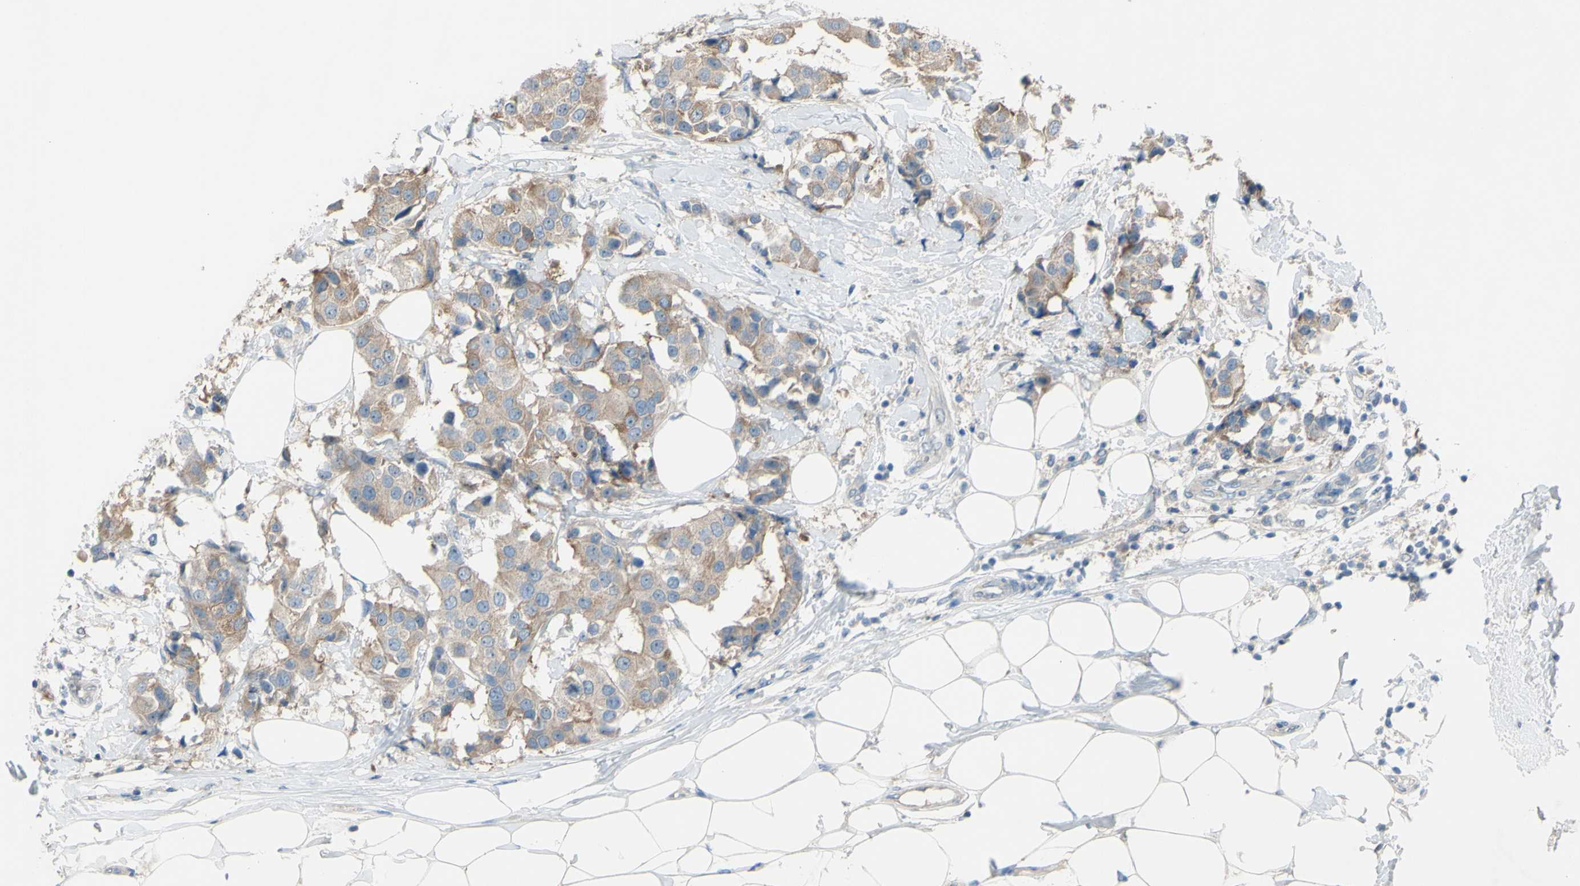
{"staining": {"intensity": "moderate", "quantity": ">75%", "location": "cytoplasmic/membranous"}, "tissue": "breast cancer", "cell_type": "Tumor cells", "image_type": "cancer", "snomed": [{"axis": "morphology", "description": "Normal tissue, NOS"}, {"axis": "morphology", "description": "Duct carcinoma"}, {"axis": "topography", "description": "Breast"}], "caption": "An immunohistochemistry (IHC) photomicrograph of neoplastic tissue is shown. Protein staining in brown shows moderate cytoplasmic/membranous positivity in breast invasive ductal carcinoma within tumor cells.", "gene": "ATRN", "patient": {"sex": "female", "age": 39}}